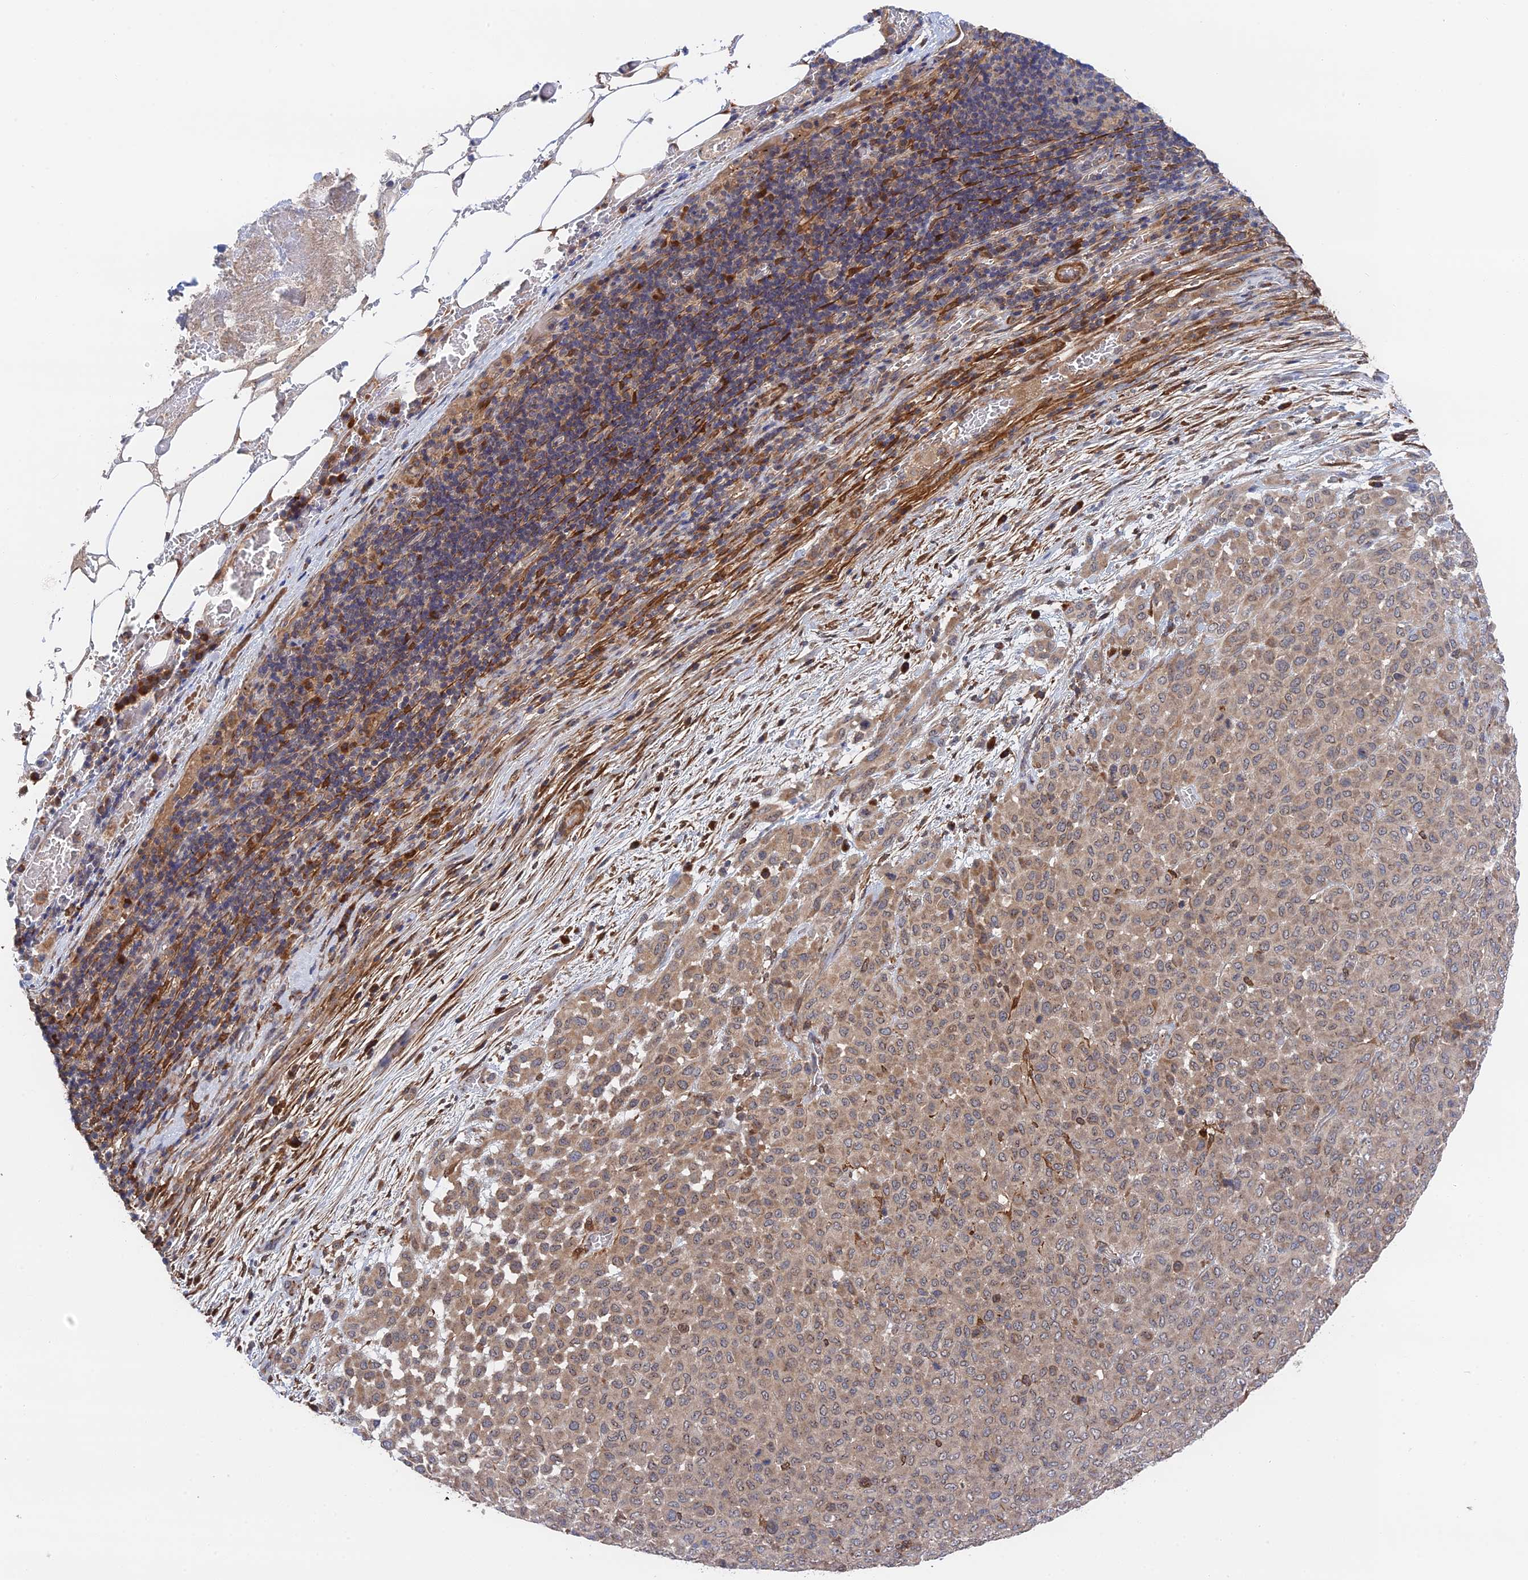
{"staining": {"intensity": "weak", "quantity": ">75%", "location": "cytoplasmic/membranous"}, "tissue": "melanoma", "cell_type": "Tumor cells", "image_type": "cancer", "snomed": [{"axis": "morphology", "description": "Malignant melanoma, Metastatic site"}, {"axis": "topography", "description": "Skin"}], "caption": "Immunohistochemical staining of human malignant melanoma (metastatic site) exhibits low levels of weak cytoplasmic/membranous positivity in about >75% of tumor cells.", "gene": "ZNF320", "patient": {"sex": "female", "age": 81}}